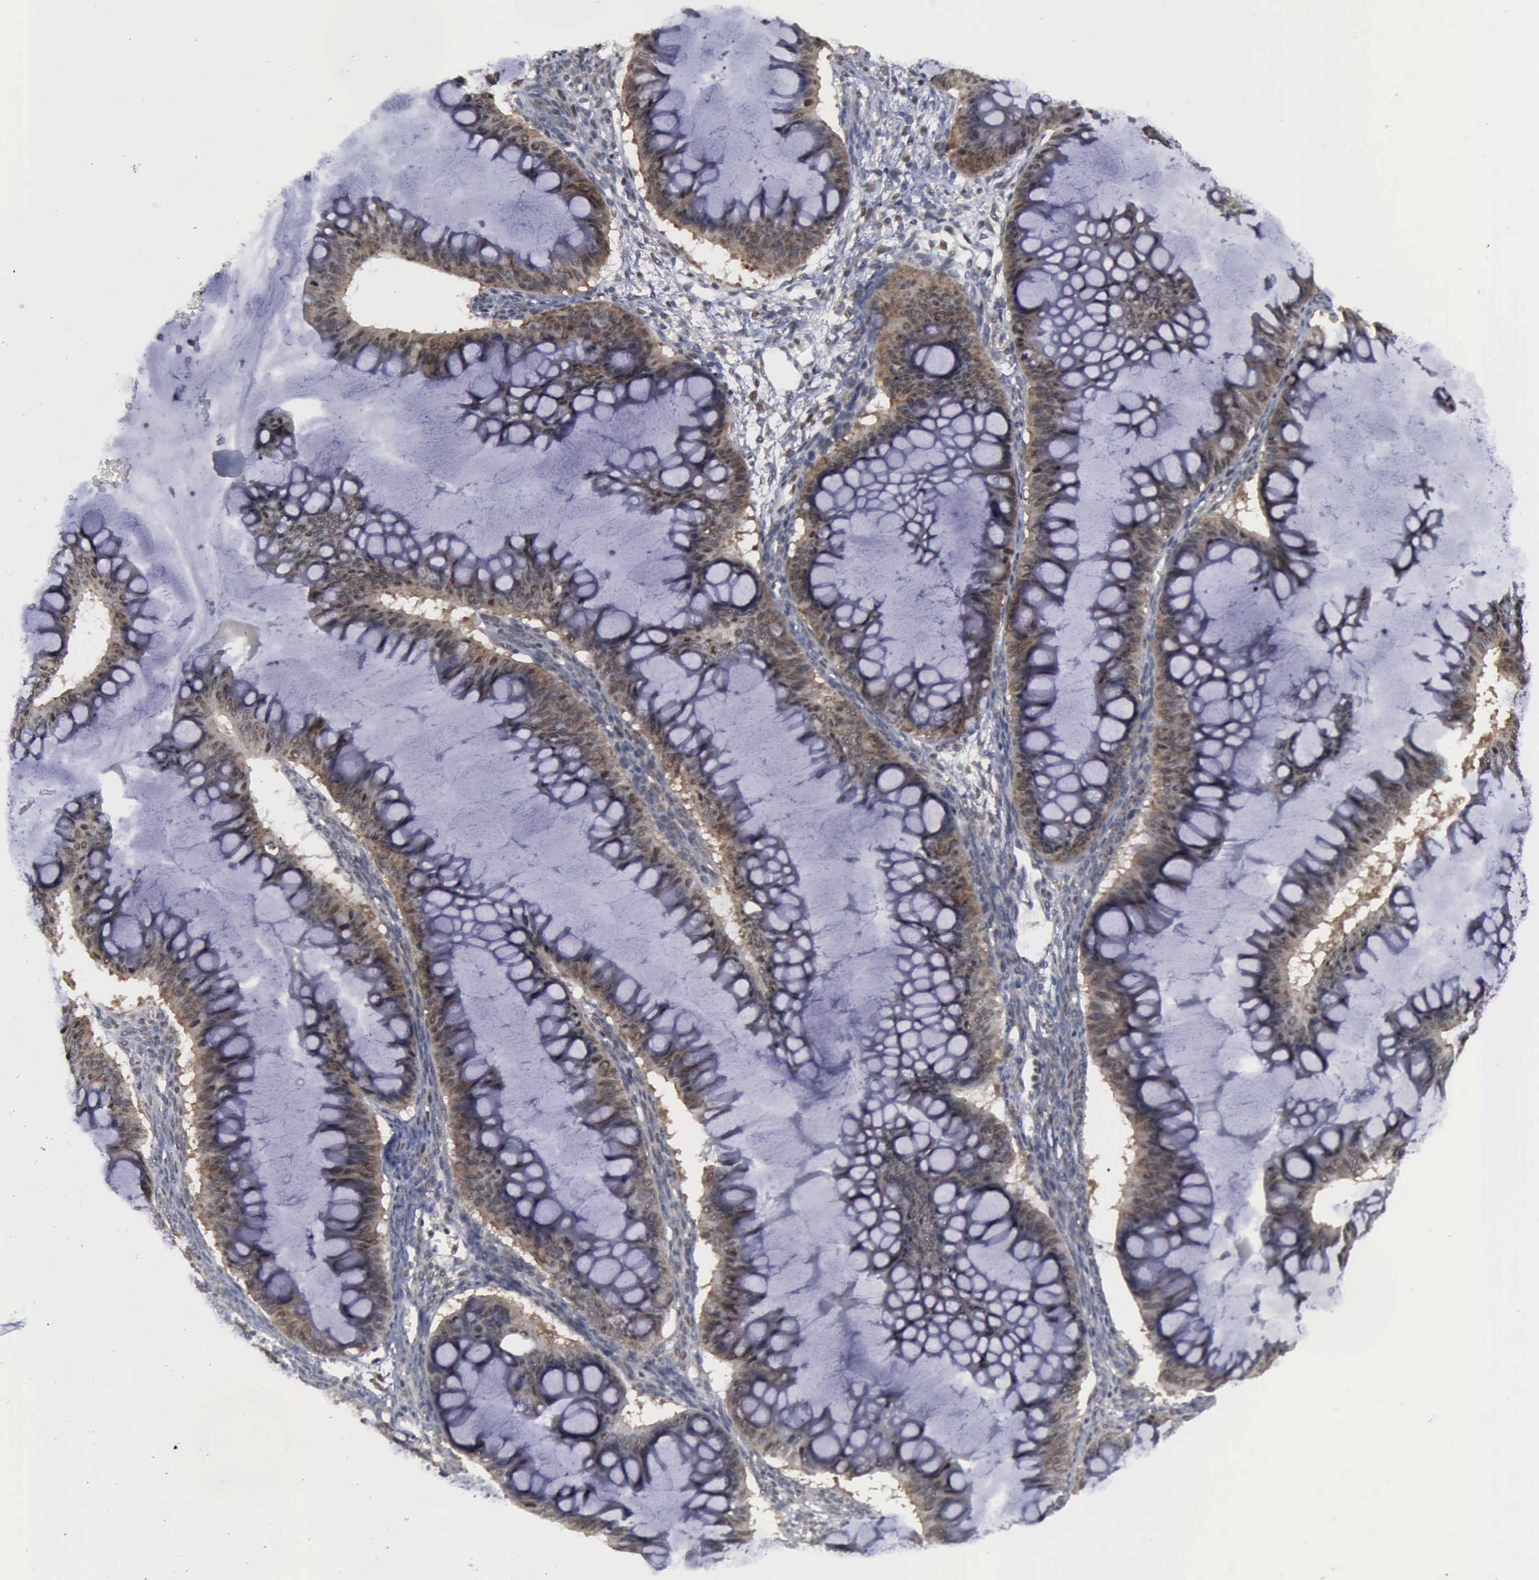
{"staining": {"intensity": "weak", "quantity": ">75%", "location": "cytoplasmic/membranous,nuclear"}, "tissue": "ovarian cancer", "cell_type": "Tumor cells", "image_type": "cancer", "snomed": [{"axis": "morphology", "description": "Cystadenocarcinoma, mucinous, NOS"}, {"axis": "topography", "description": "Ovary"}], "caption": "IHC (DAB (3,3'-diaminobenzidine)) staining of mucinous cystadenocarcinoma (ovarian) shows weak cytoplasmic/membranous and nuclear protein staining in about >75% of tumor cells.", "gene": "RTCB", "patient": {"sex": "female", "age": 73}}